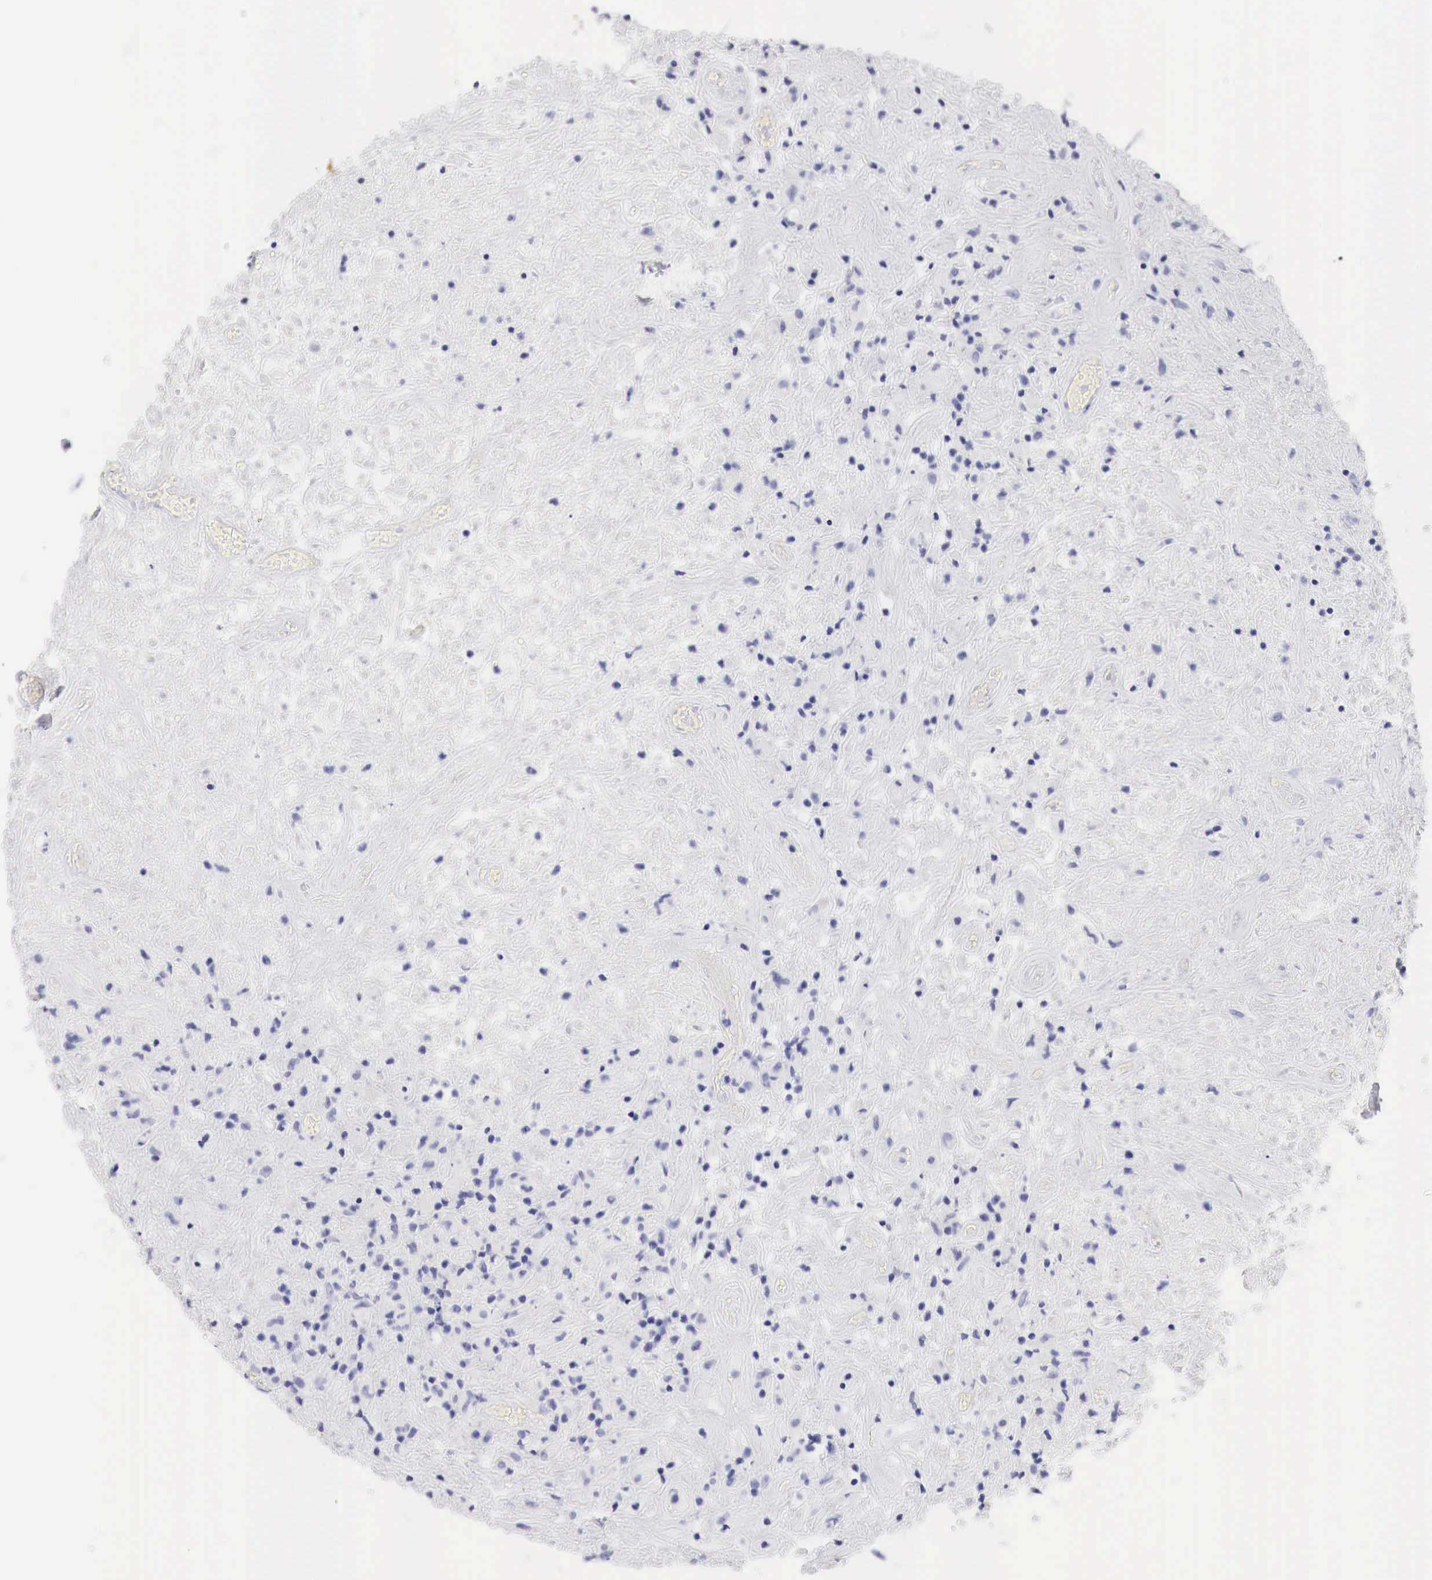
{"staining": {"intensity": "negative", "quantity": "none", "location": "none"}, "tissue": "lymphoma", "cell_type": "Tumor cells", "image_type": "cancer", "snomed": [{"axis": "morphology", "description": "Hodgkin's disease, NOS"}, {"axis": "topography", "description": "Lymph node"}], "caption": "Hodgkin's disease was stained to show a protein in brown. There is no significant positivity in tumor cells. (Stains: DAB immunohistochemistry (IHC) with hematoxylin counter stain, Microscopy: brightfield microscopy at high magnification).", "gene": "TYR", "patient": {"sex": "male", "age": 46}}